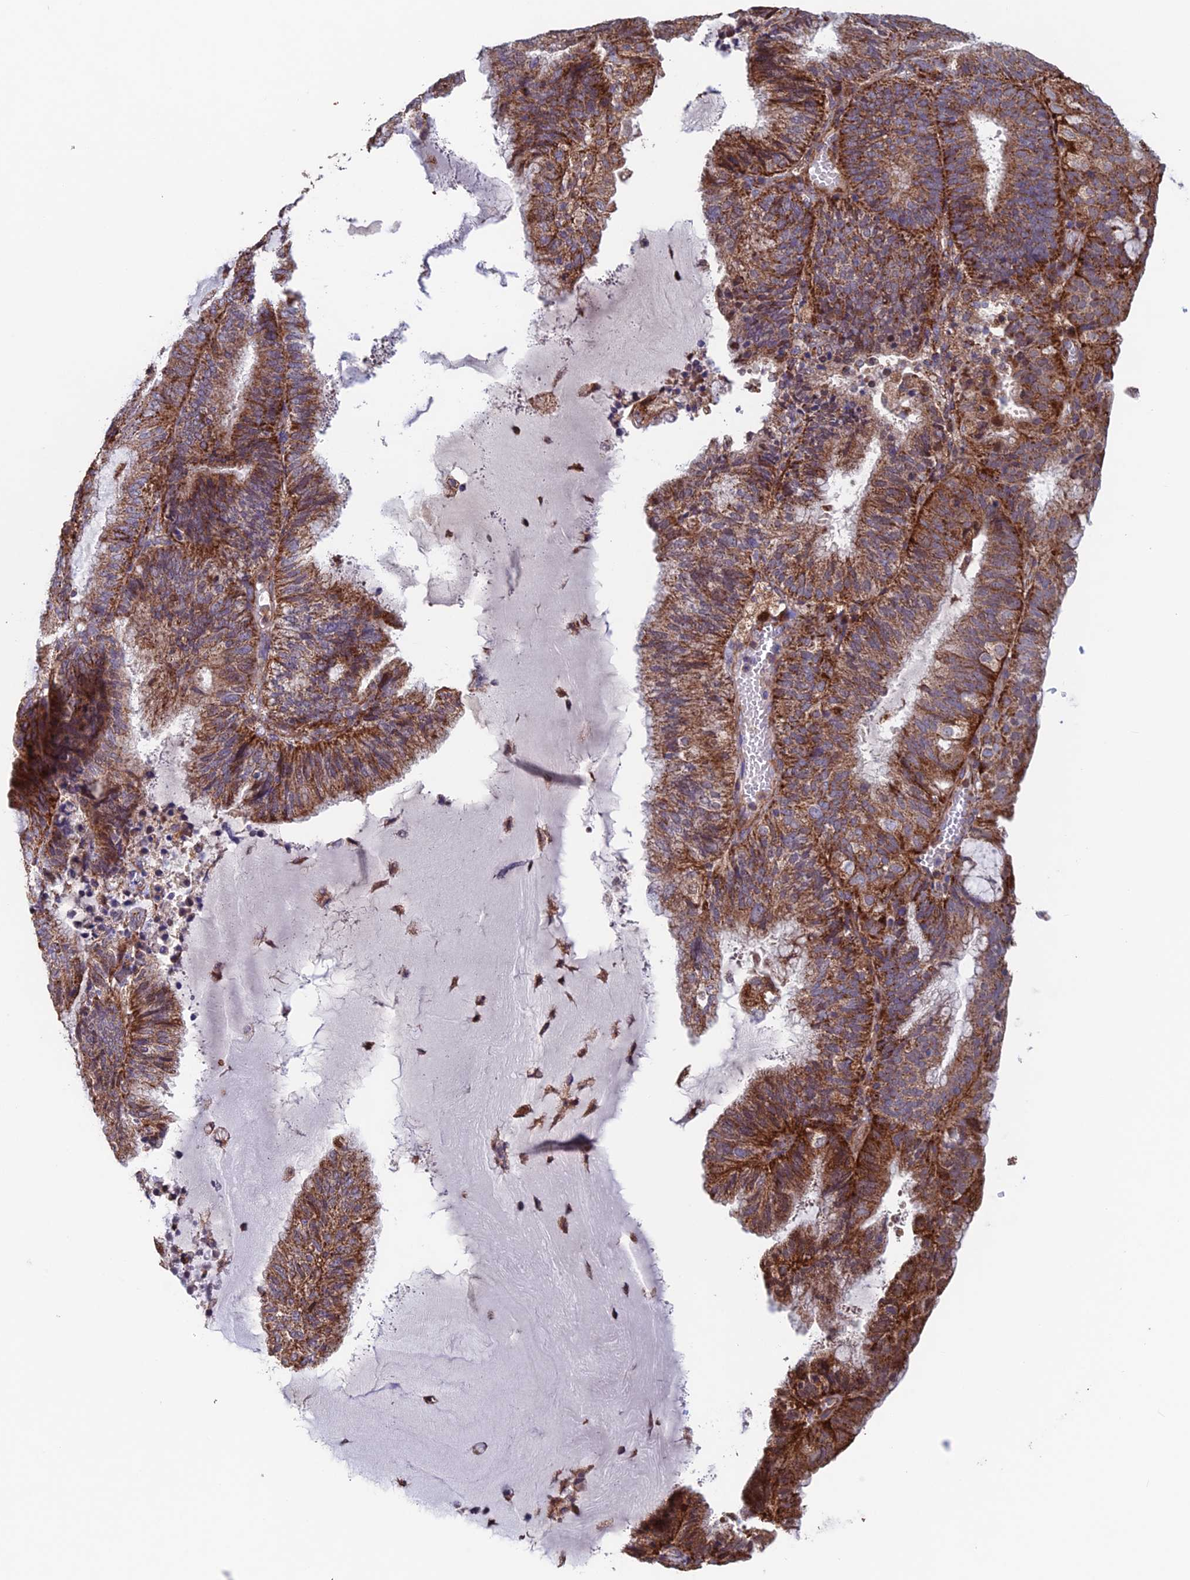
{"staining": {"intensity": "strong", "quantity": ">75%", "location": "cytoplasmic/membranous"}, "tissue": "endometrial cancer", "cell_type": "Tumor cells", "image_type": "cancer", "snomed": [{"axis": "morphology", "description": "Adenocarcinoma, NOS"}, {"axis": "topography", "description": "Endometrium"}], "caption": "An IHC image of tumor tissue is shown. Protein staining in brown labels strong cytoplasmic/membranous positivity in adenocarcinoma (endometrial) within tumor cells.", "gene": "MRPL1", "patient": {"sex": "female", "age": 81}}